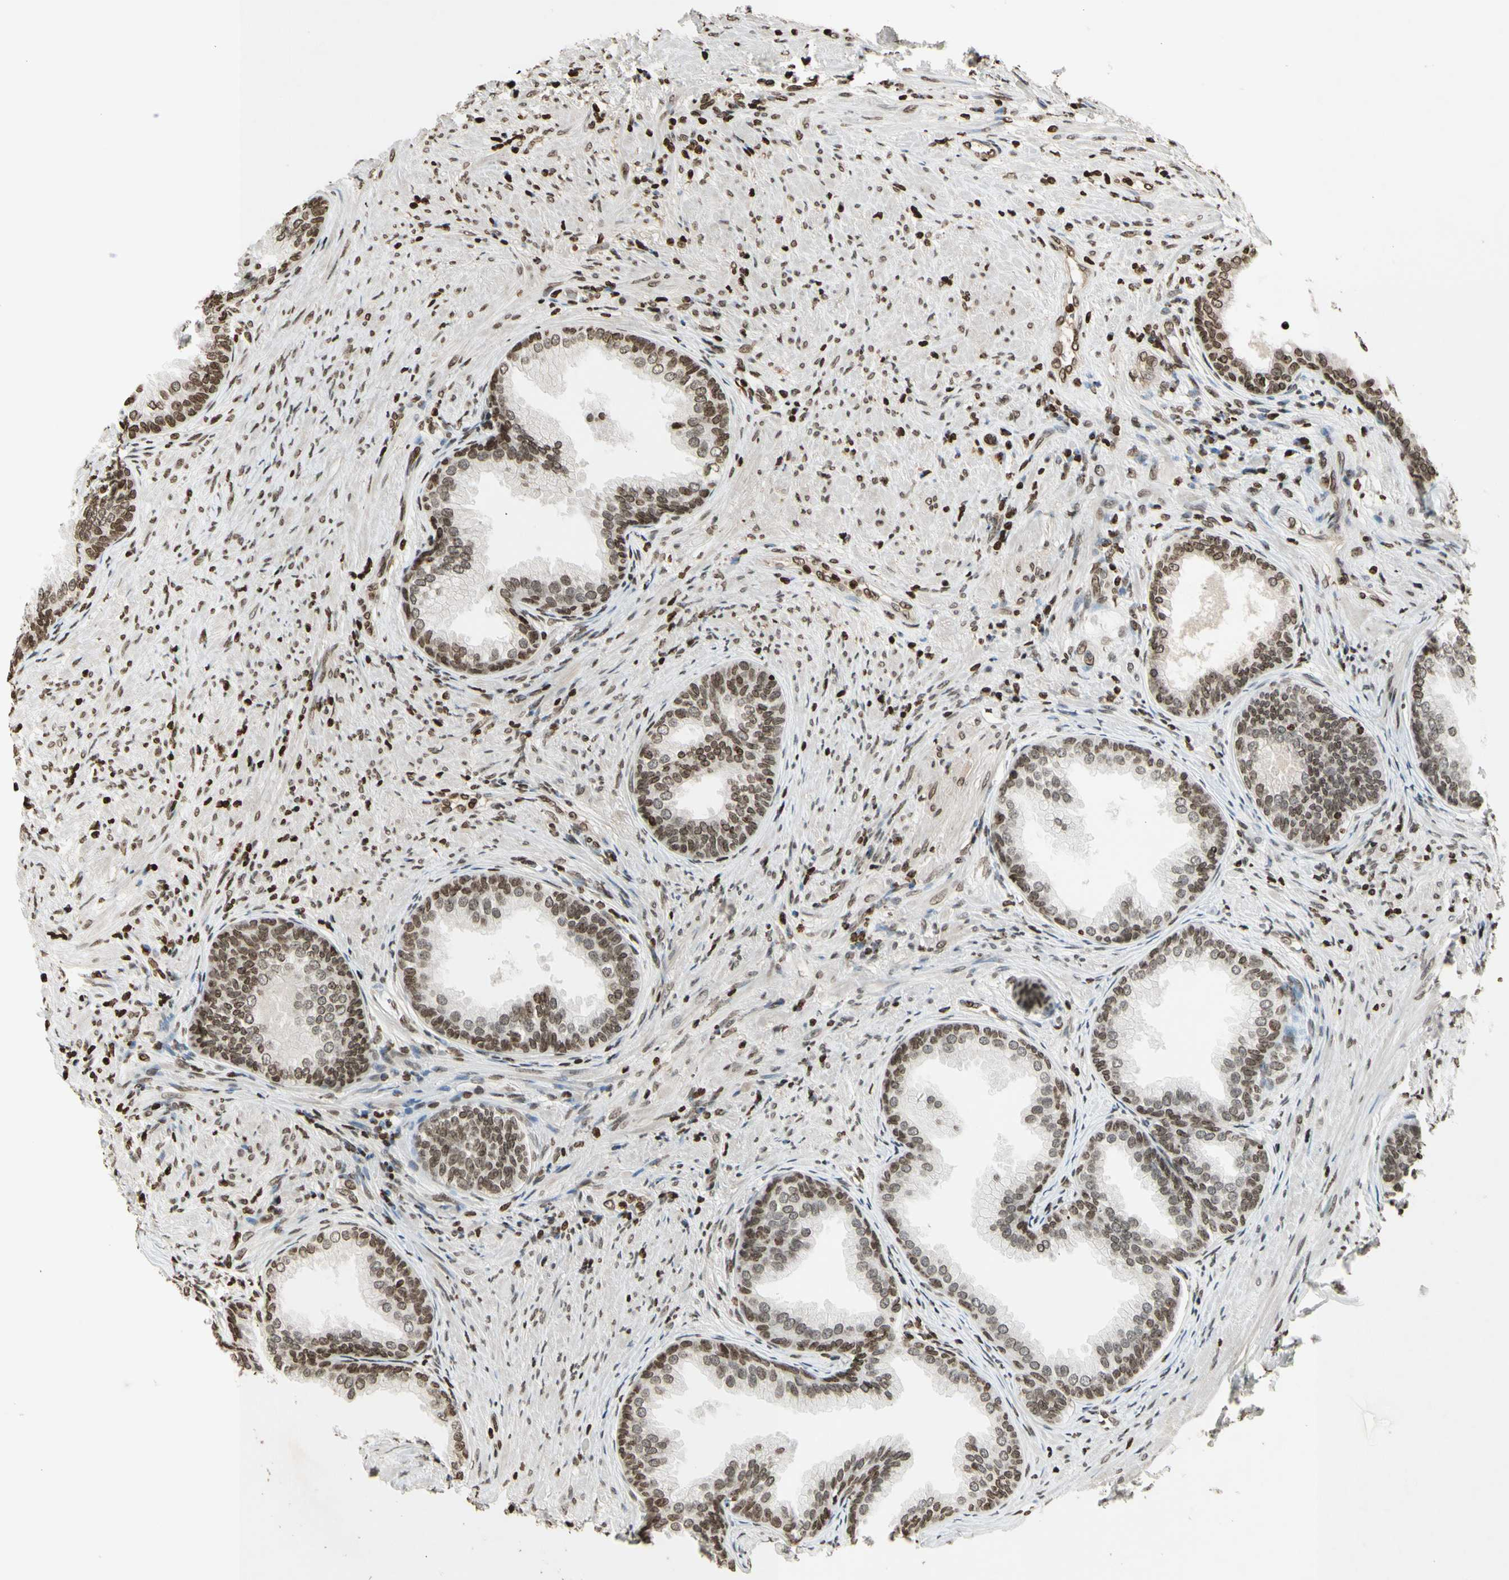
{"staining": {"intensity": "moderate", "quantity": ">75%", "location": "nuclear"}, "tissue": "prostate", "cell_type": "Glandular cells", "image_type": "normal", "snomed": [{"axis": "morphology", "description": "Normal tissue, NOS"}, {"axis": "topography", "description": "Prostate"}], "caption": "Moderate nuclear staining is seen in about >75% of glandular cells in normal prostate.", "gene": "RORA", "patient": {"sex": "male", "age": 76}}